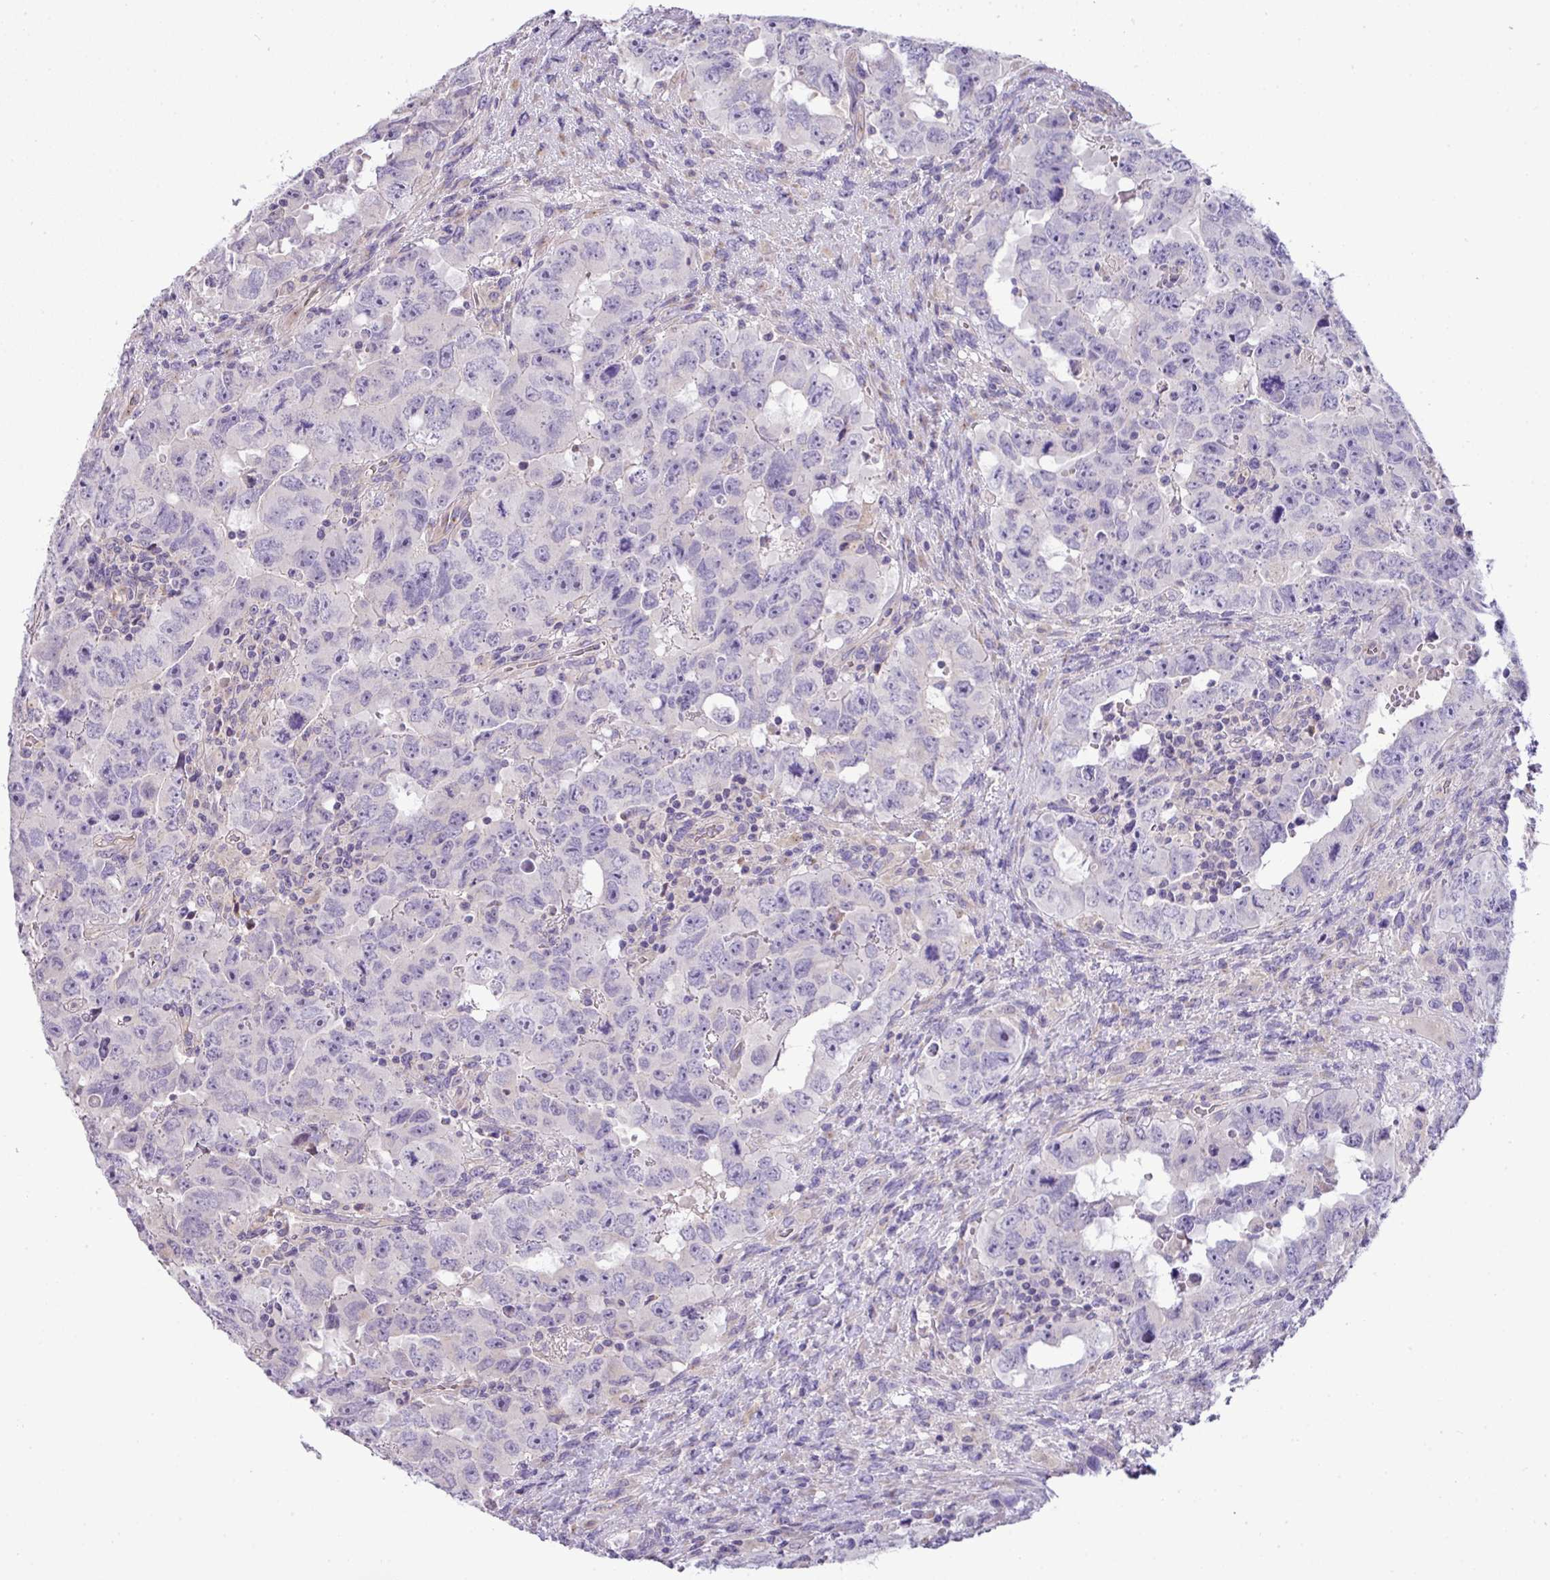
{"staining": {"intensity": "negative", "quantity": "none", "location": "none"}, "tissue": "testis cancer", "cell_type": "Tumor cells", "image_type": "cancer", "snomed": [{"axis": "morphology", "description": "Carcinoma, Embryonal, NOS"}, {"axis": "topography", "description": "Testis"}], "caption": "IHC histopathology image of neoplastic tissue: testis embryonal carcinoma stained with DAB demonstrates no significant protein expression in tumor cells. The staining was performed using DAB (3,3'-diaminobenzidine) to visualize the protein expression in brown, while the nuclei were stained in blue with hematoxylin (Magnification: 20x).", "gene": "PIK3R5", "patient": {"sex": "male", "age": 24}}